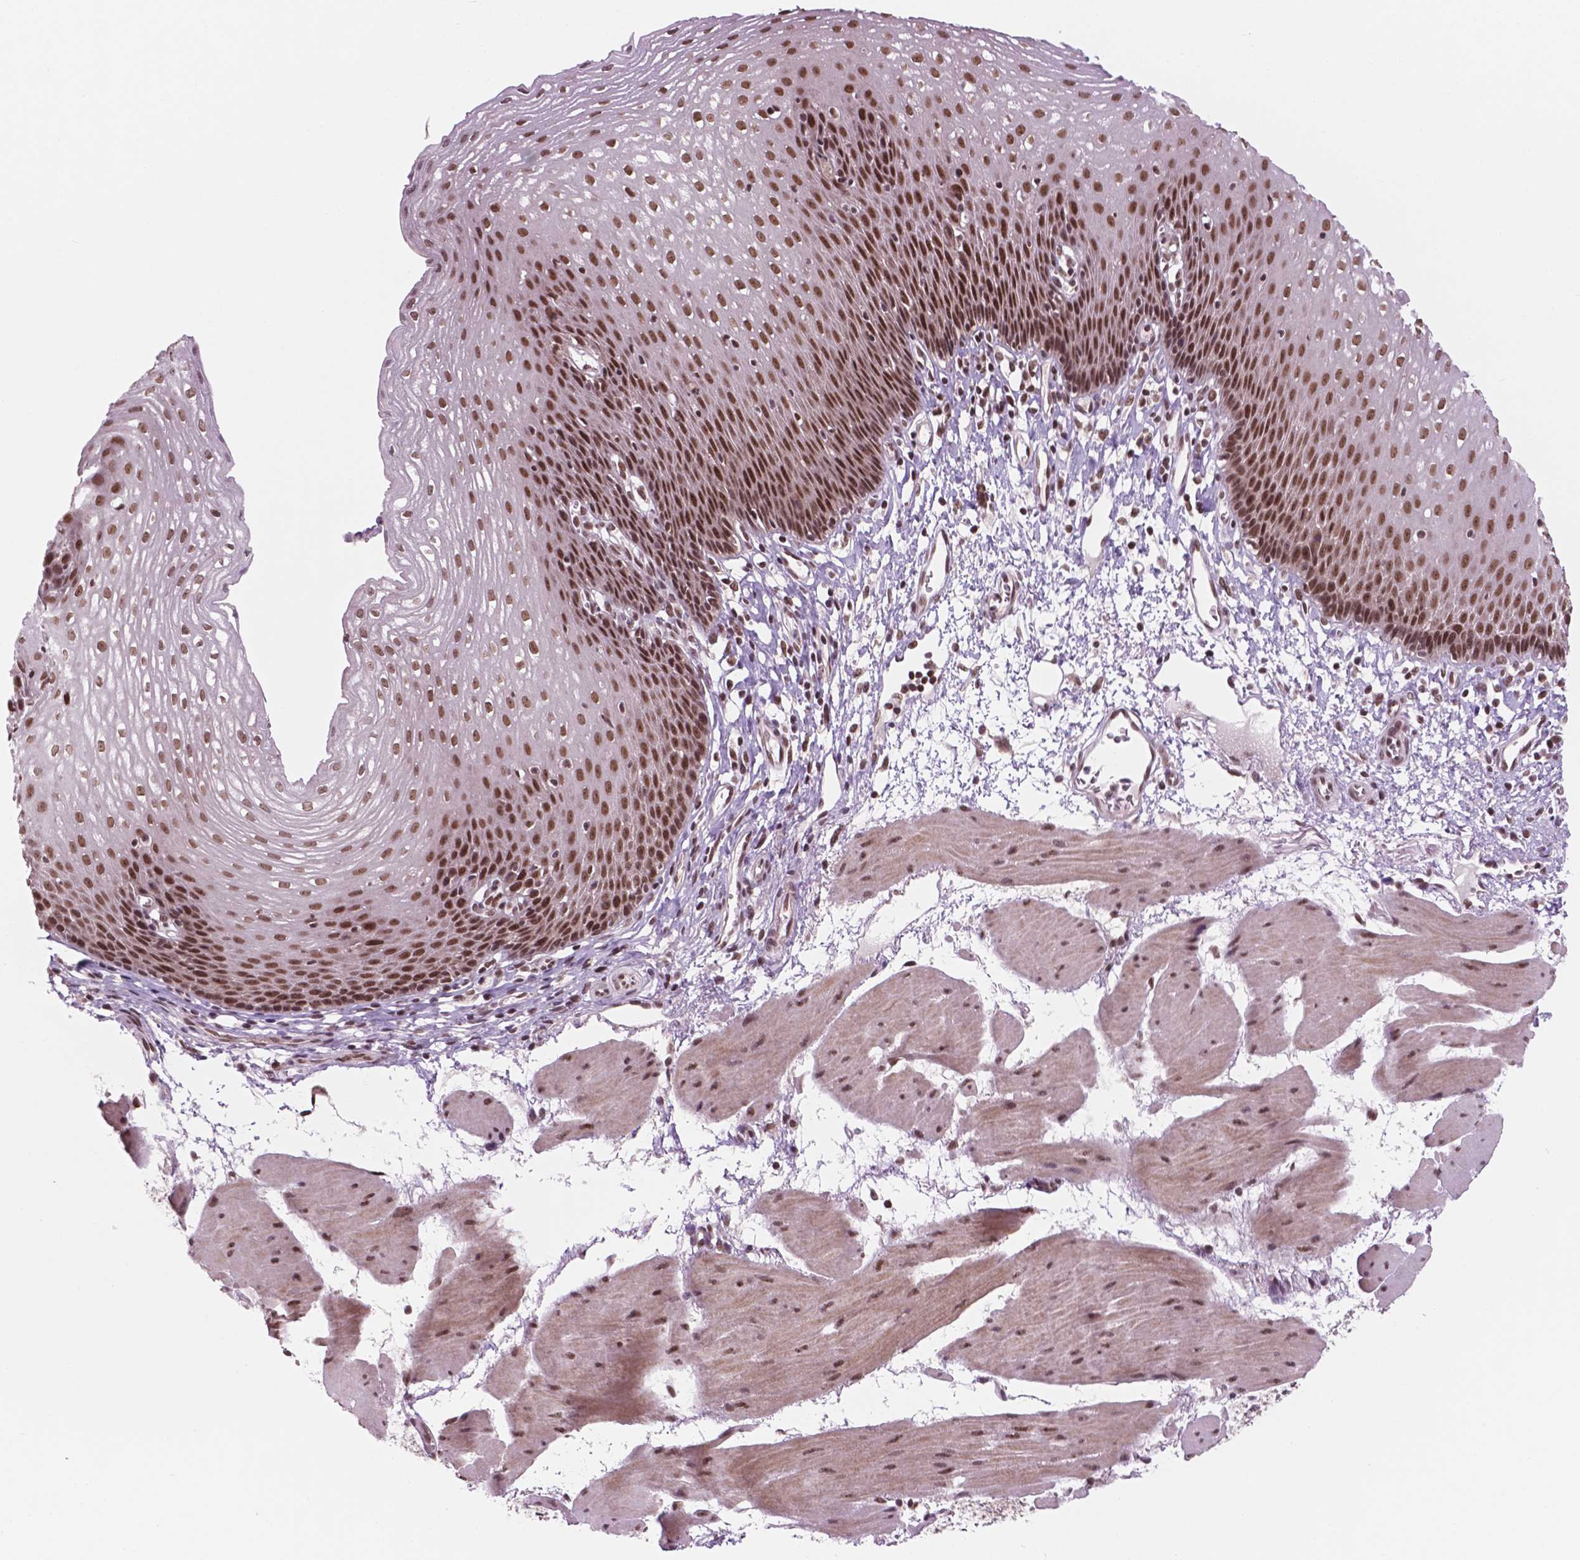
{"staining": {"intensity": "moderate", "quantity": ">75%", "location": "nuclear"}, "tissue": "esophagus", "cell_type": "Squamous epithelial cells", "image_type": "normal", "snomed": [{"axis": "morphology", "description": "Normal tissue, NOS"}, {"axis": "topography", "description": "Esophagus"}], "caption": "This micrograph shows immunohistochemistry (IHC) staining of unremarkable esophagus, with medium moderate nuclear staining in approximately >75% of squamous epithelial cells.", "gene": "POLR2E", "patient": {"sex": "female", "age": 64}}